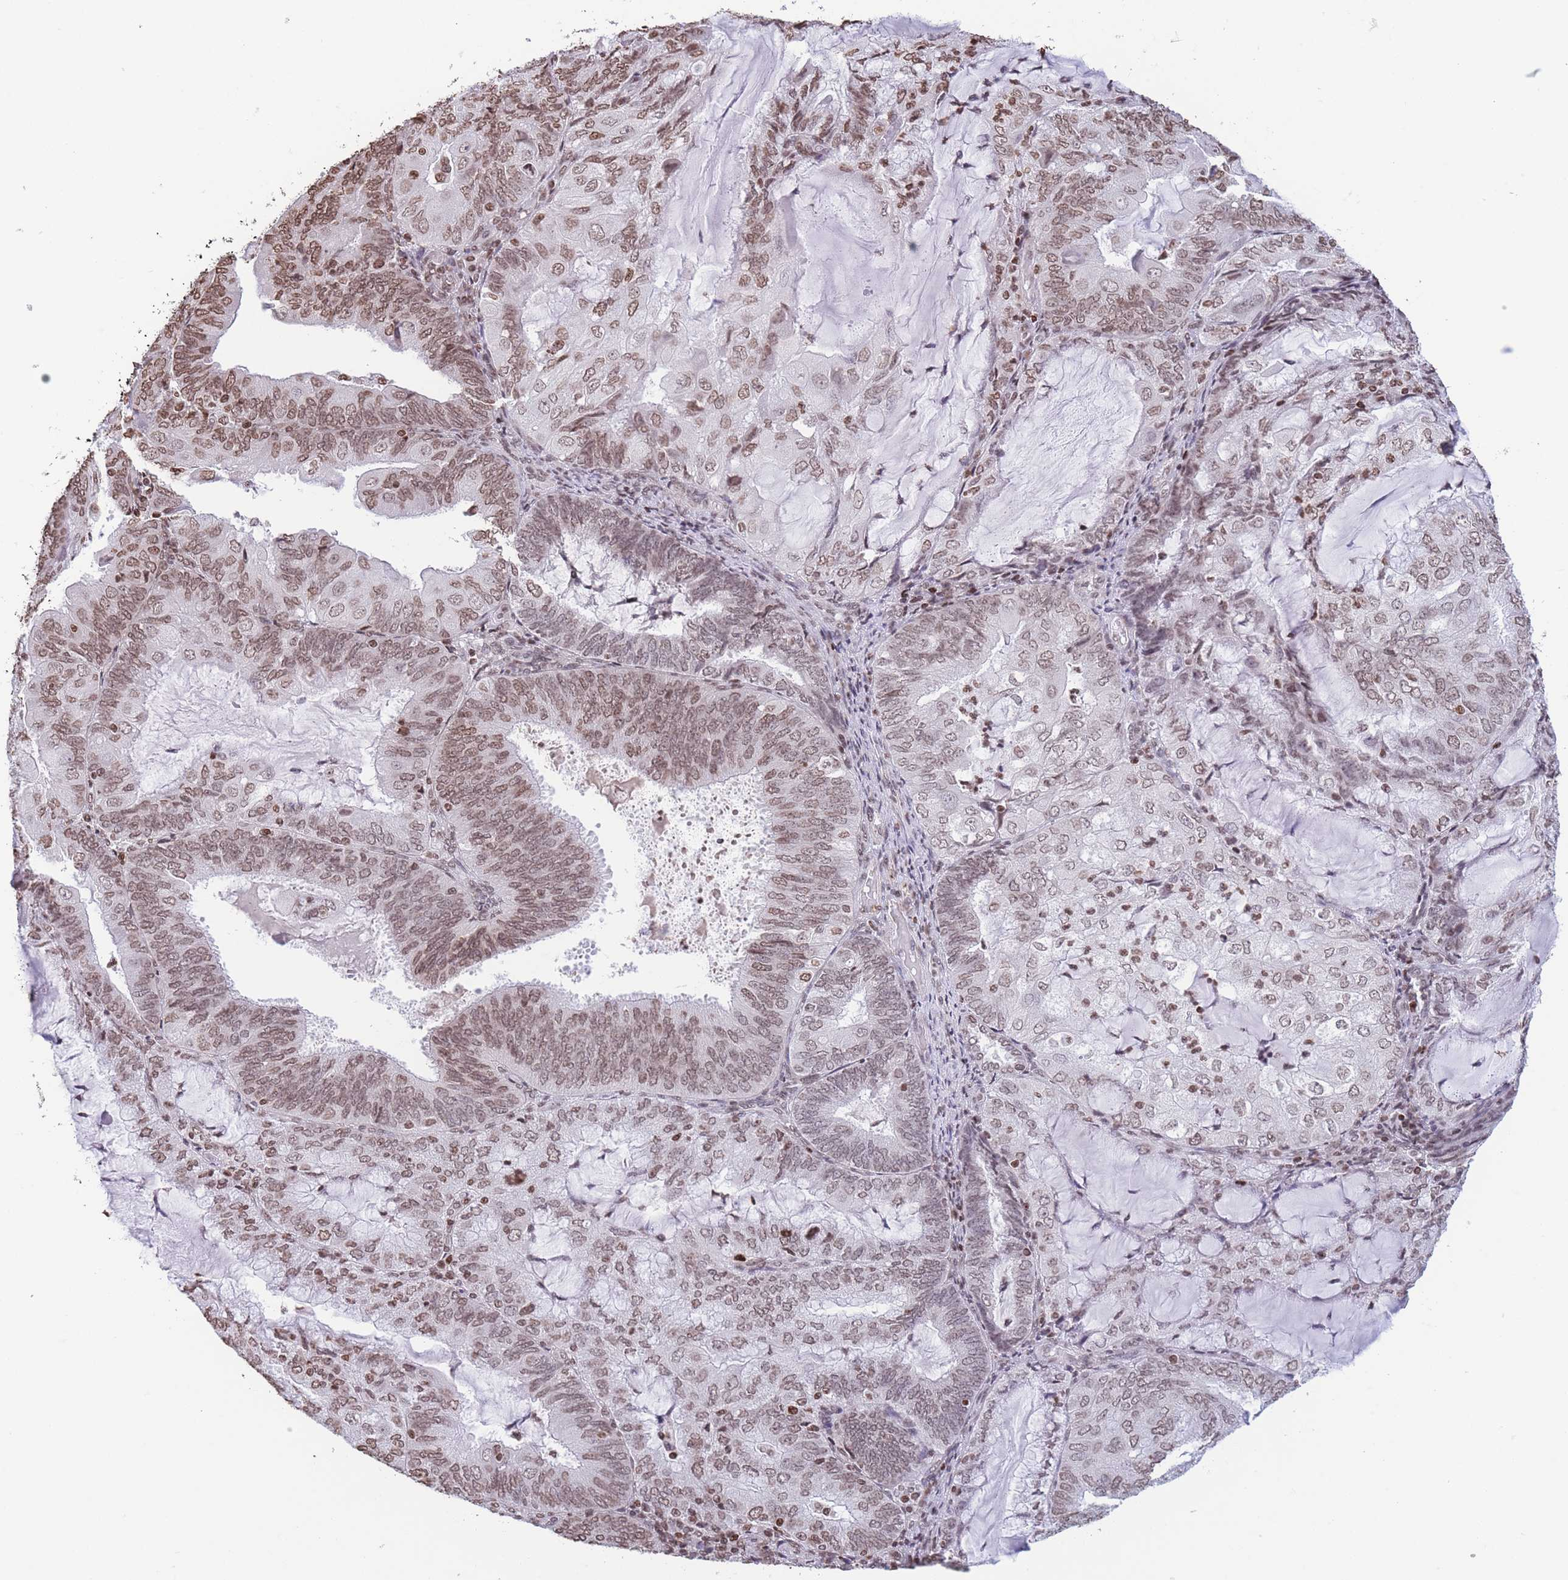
{"staining": {"intensity": "moderate", "quantity": ">75%", "location": "nuclear"}, "tissue": "endometrial cancer", "cell_type": "Tumor cells", "image_type": "cancer", "snomed": [{"axis": "morphology", "description": "Adenocarcinoma, NOS"}, {"axis": "topography", "description": "Endometrium"}], "caption": "This is an image of immunohistochemistry (IHC) staining of endometrial cancer, which shows moderate expression in the nuclear of tumor cells.", "gene": "H2BC11", "patient": {"sex": "female", "age": 81}}